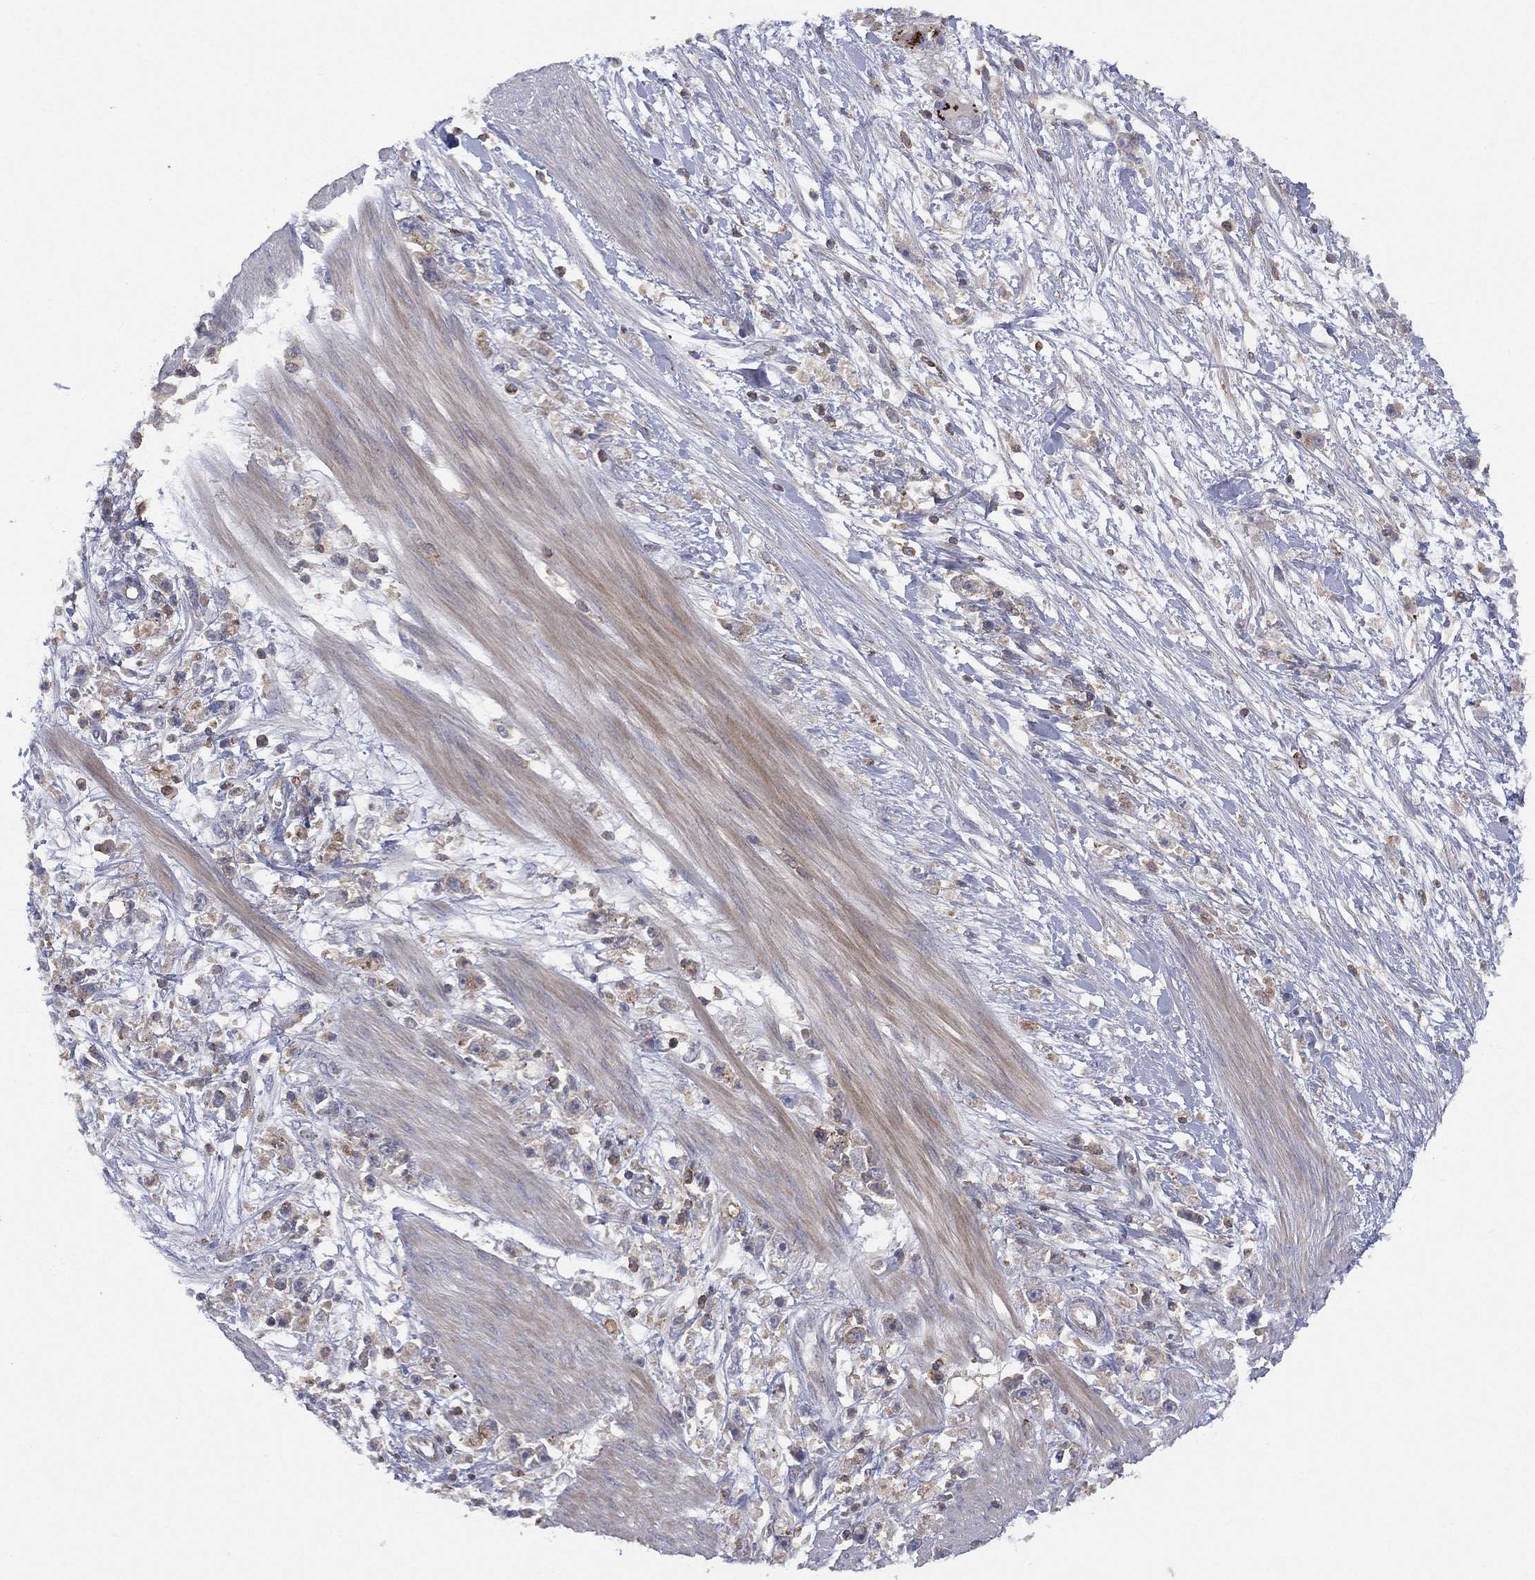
{"staining": {"intensity": "negative", "quantity": "none", "location": "none"}, "tissue": "stomach cancer", "cell_type": "Tumor cells", "image_type": "cancer", "snomed": [{"axis": "morphology", "description": "Adenocarcinoma, NOS"}, {"axis": "topography", "description": "Stomach"}], "caption": "DAB immunohistochemical staining of stomach adenocarcinoma reveals no significant expression in tumor cells.", "gene": "DOCK8", "patient": {"sex": "female", "age": 59}}